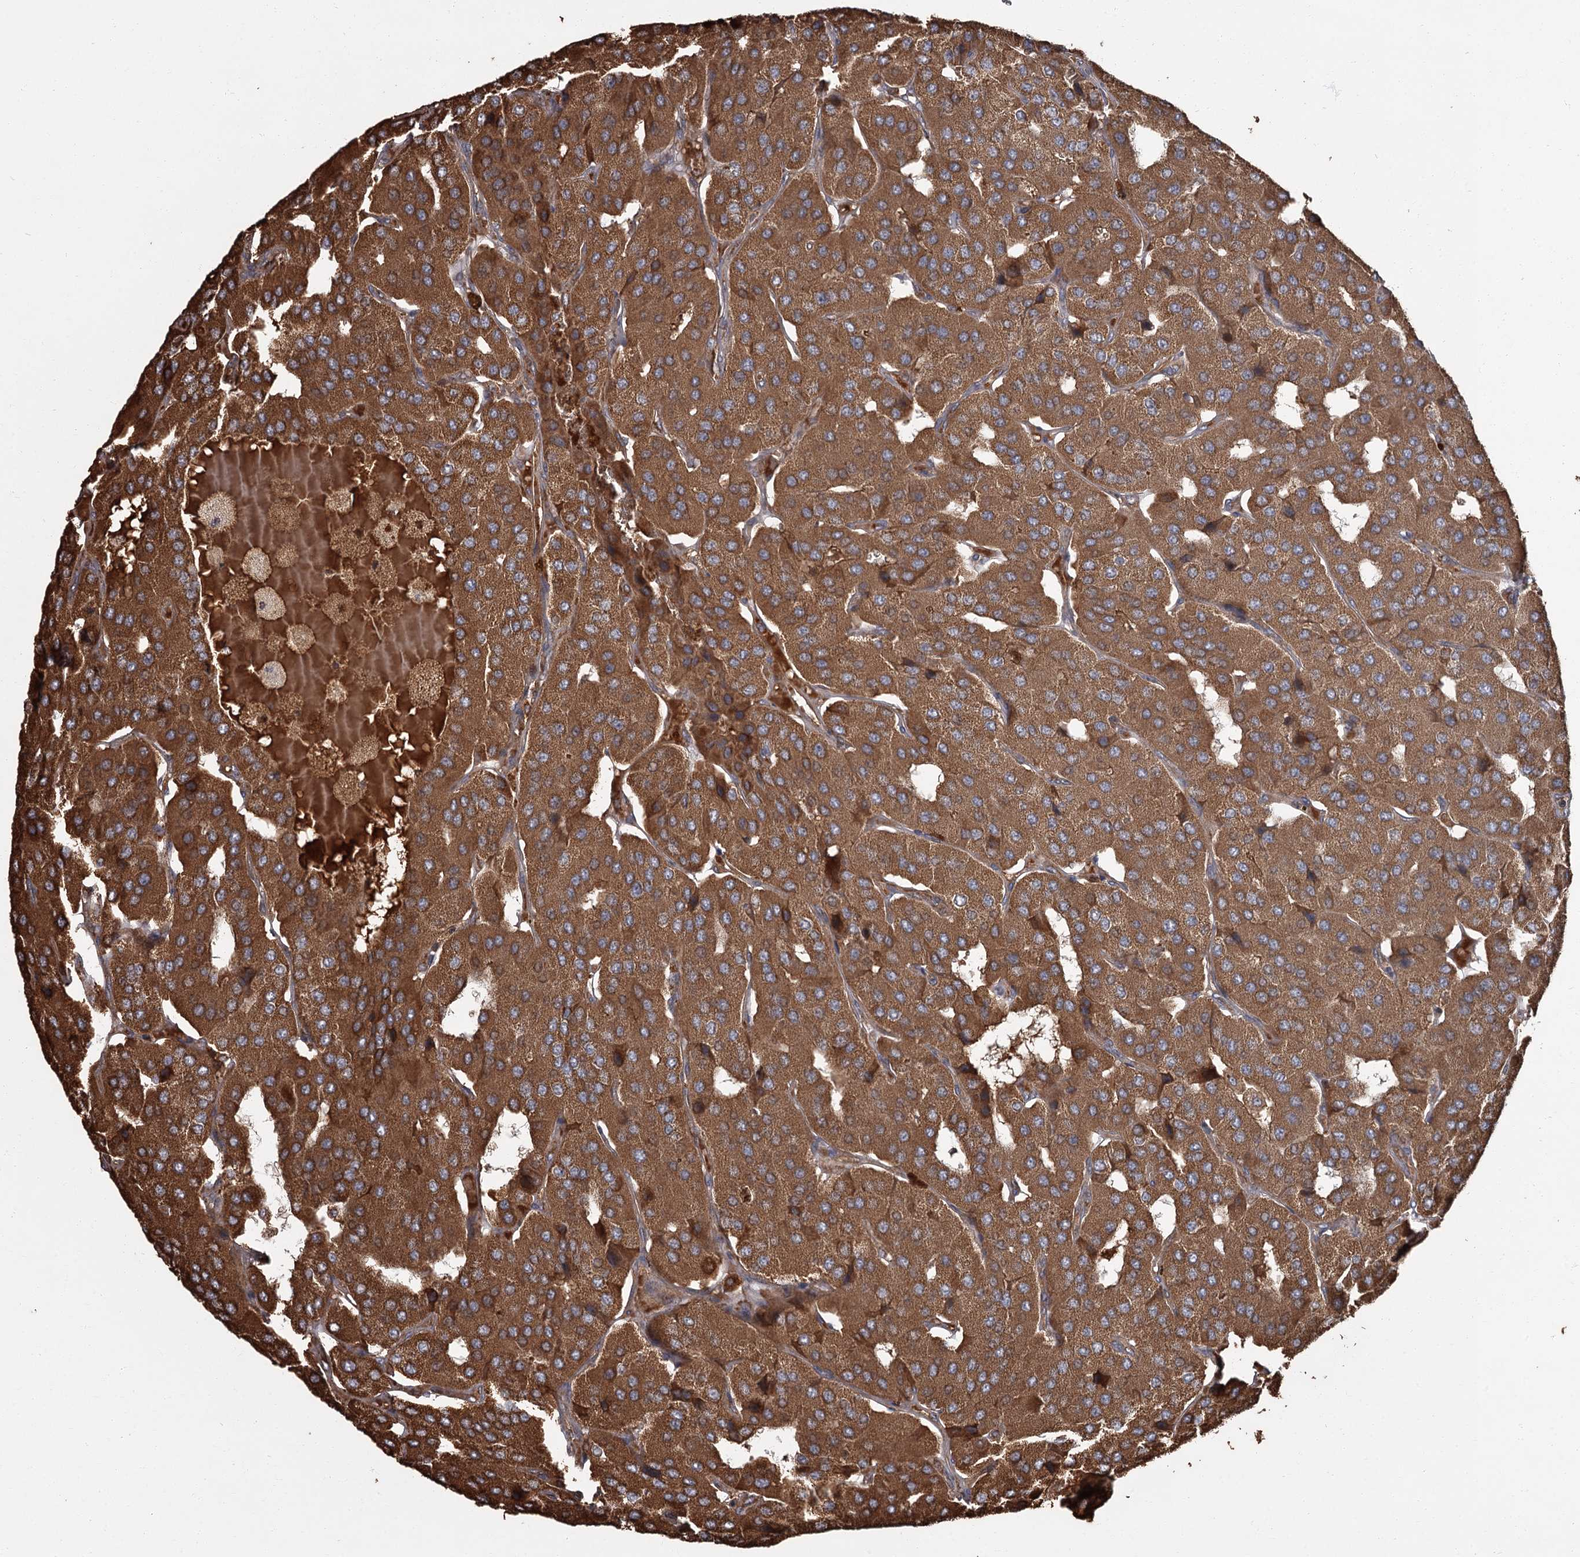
{"staining": {"intensity": "strong", "quantity": ">75%", "location": "cytoplasmic/membranous"}, "tissue": "parathyroid gland", "cell_type": "Glandular cells", "image_type": "normal", "snomed": [{"axis": "morphology", "description": "Normal tissue, NOS"}, {"axis": "morphology", "description": "Adenoma, NOS"}, {"axis": "topography", "description": "Parathyroid gland"}], "caption": "Brown immunohistochemical staining in normal parathyroid gland displays strong cytoplasmic/membranous expression in approximately >75% of glandular cells. (brown staining indicates protein expression, while blue staining denotes nuclei).", "gene": "THAP9", "patient": {"sex": "female", "age": 86}}